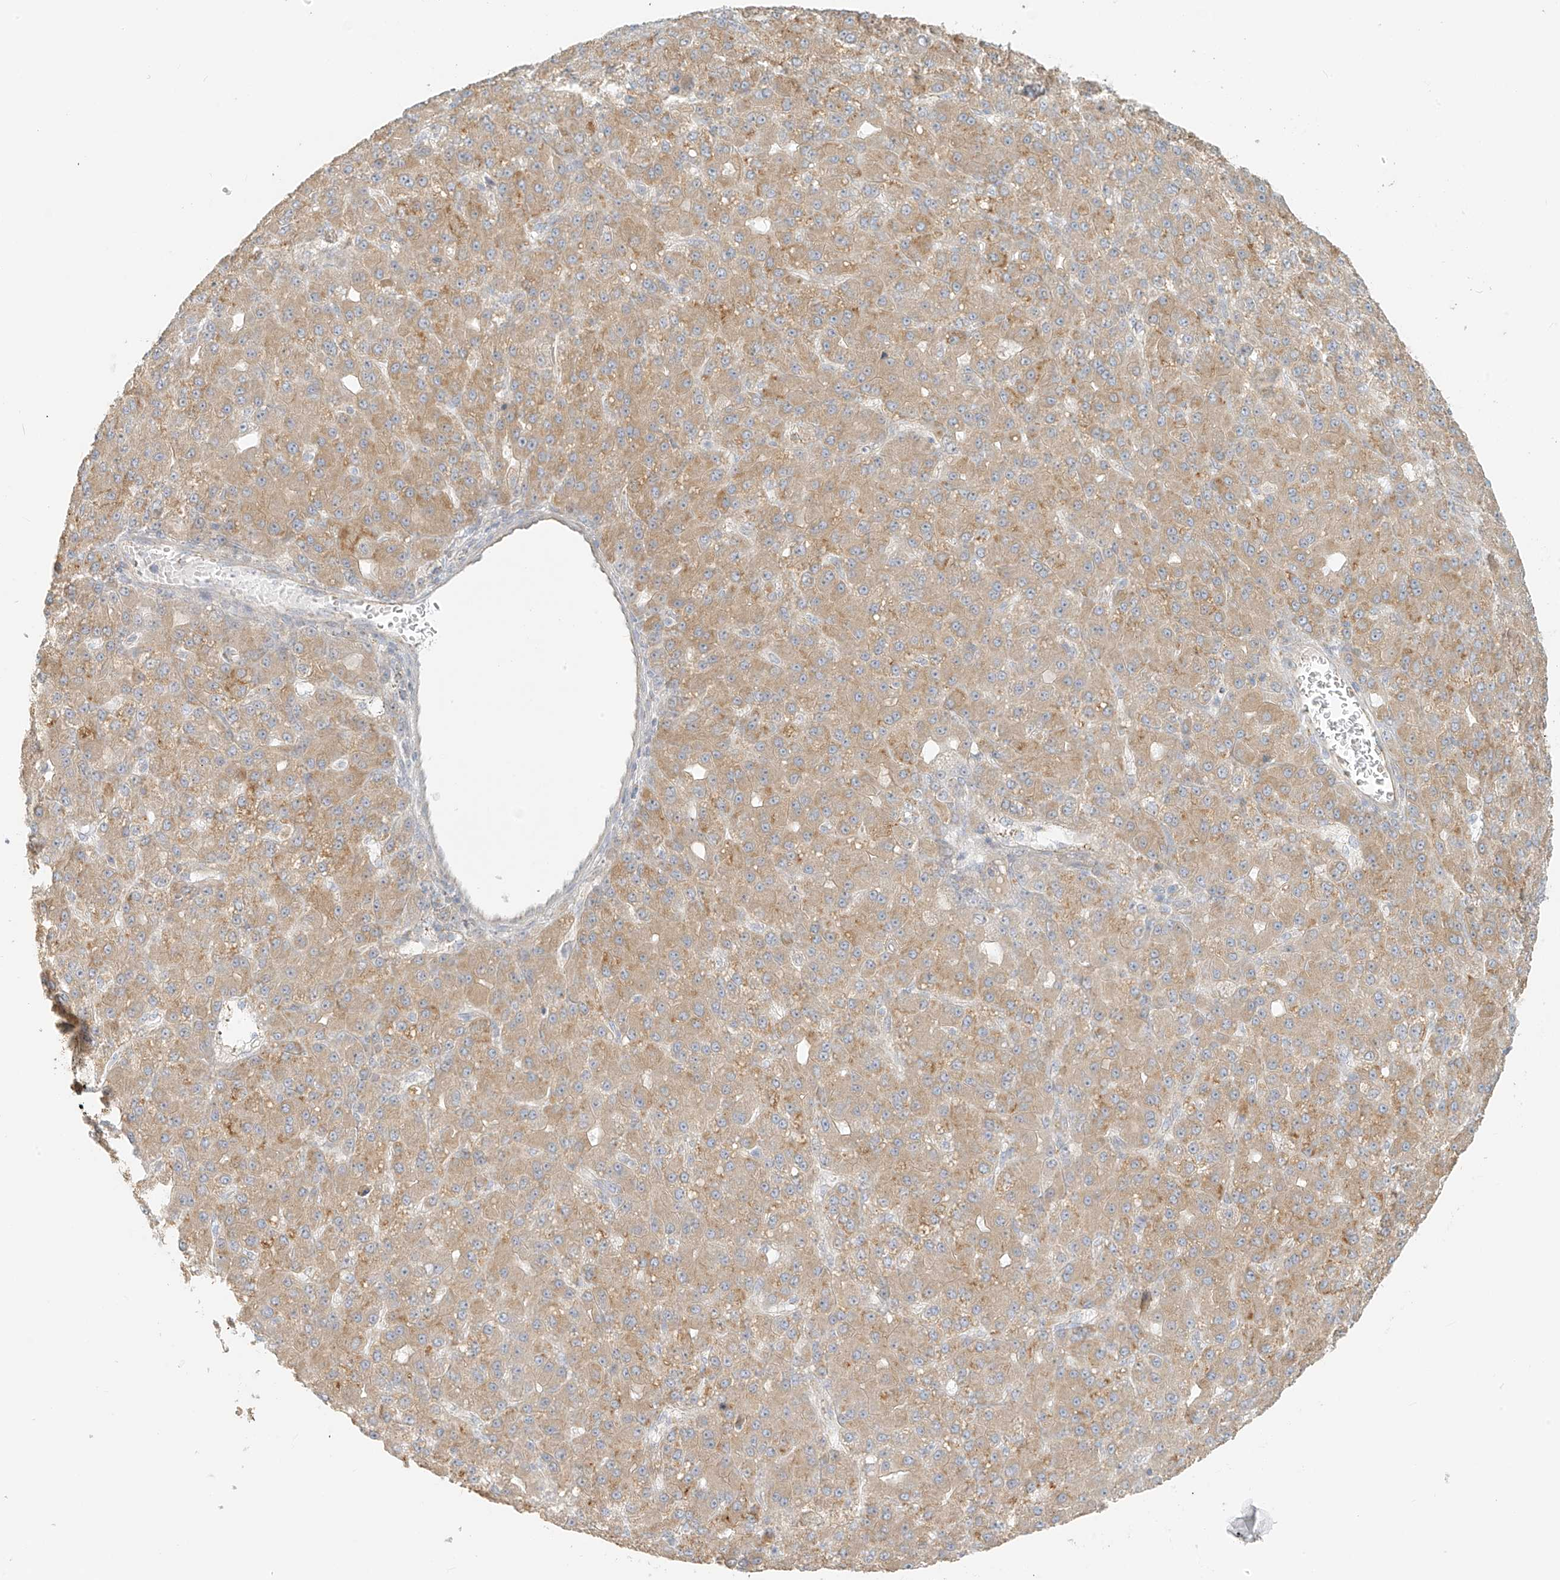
{"staining": {"intensity": "moderate", "quantity": "25%-75%", "location": "cytoplasmic/membranous"}, "tissue": "liver cancer", "cell_type": "Tumor cells", "image_type": "cancer", "snomed": [{"axis": "morphology", "description": "Carcinoma, Hepatocellular, NOS"}, {"axis": "topography", "description": "Liver"}], "caption": "High-power microscopy captured an immunohistochemistry image of liver cancer, revealing moderate cytoplasmic/membranous expression in approximately 25%-75% of tumor cells. Immunohistochemistry (ihc) stains the protein in brown and the nuclei are stained blue.", "gene": "UST", "patient": {"sex": "male", "age": 67}}